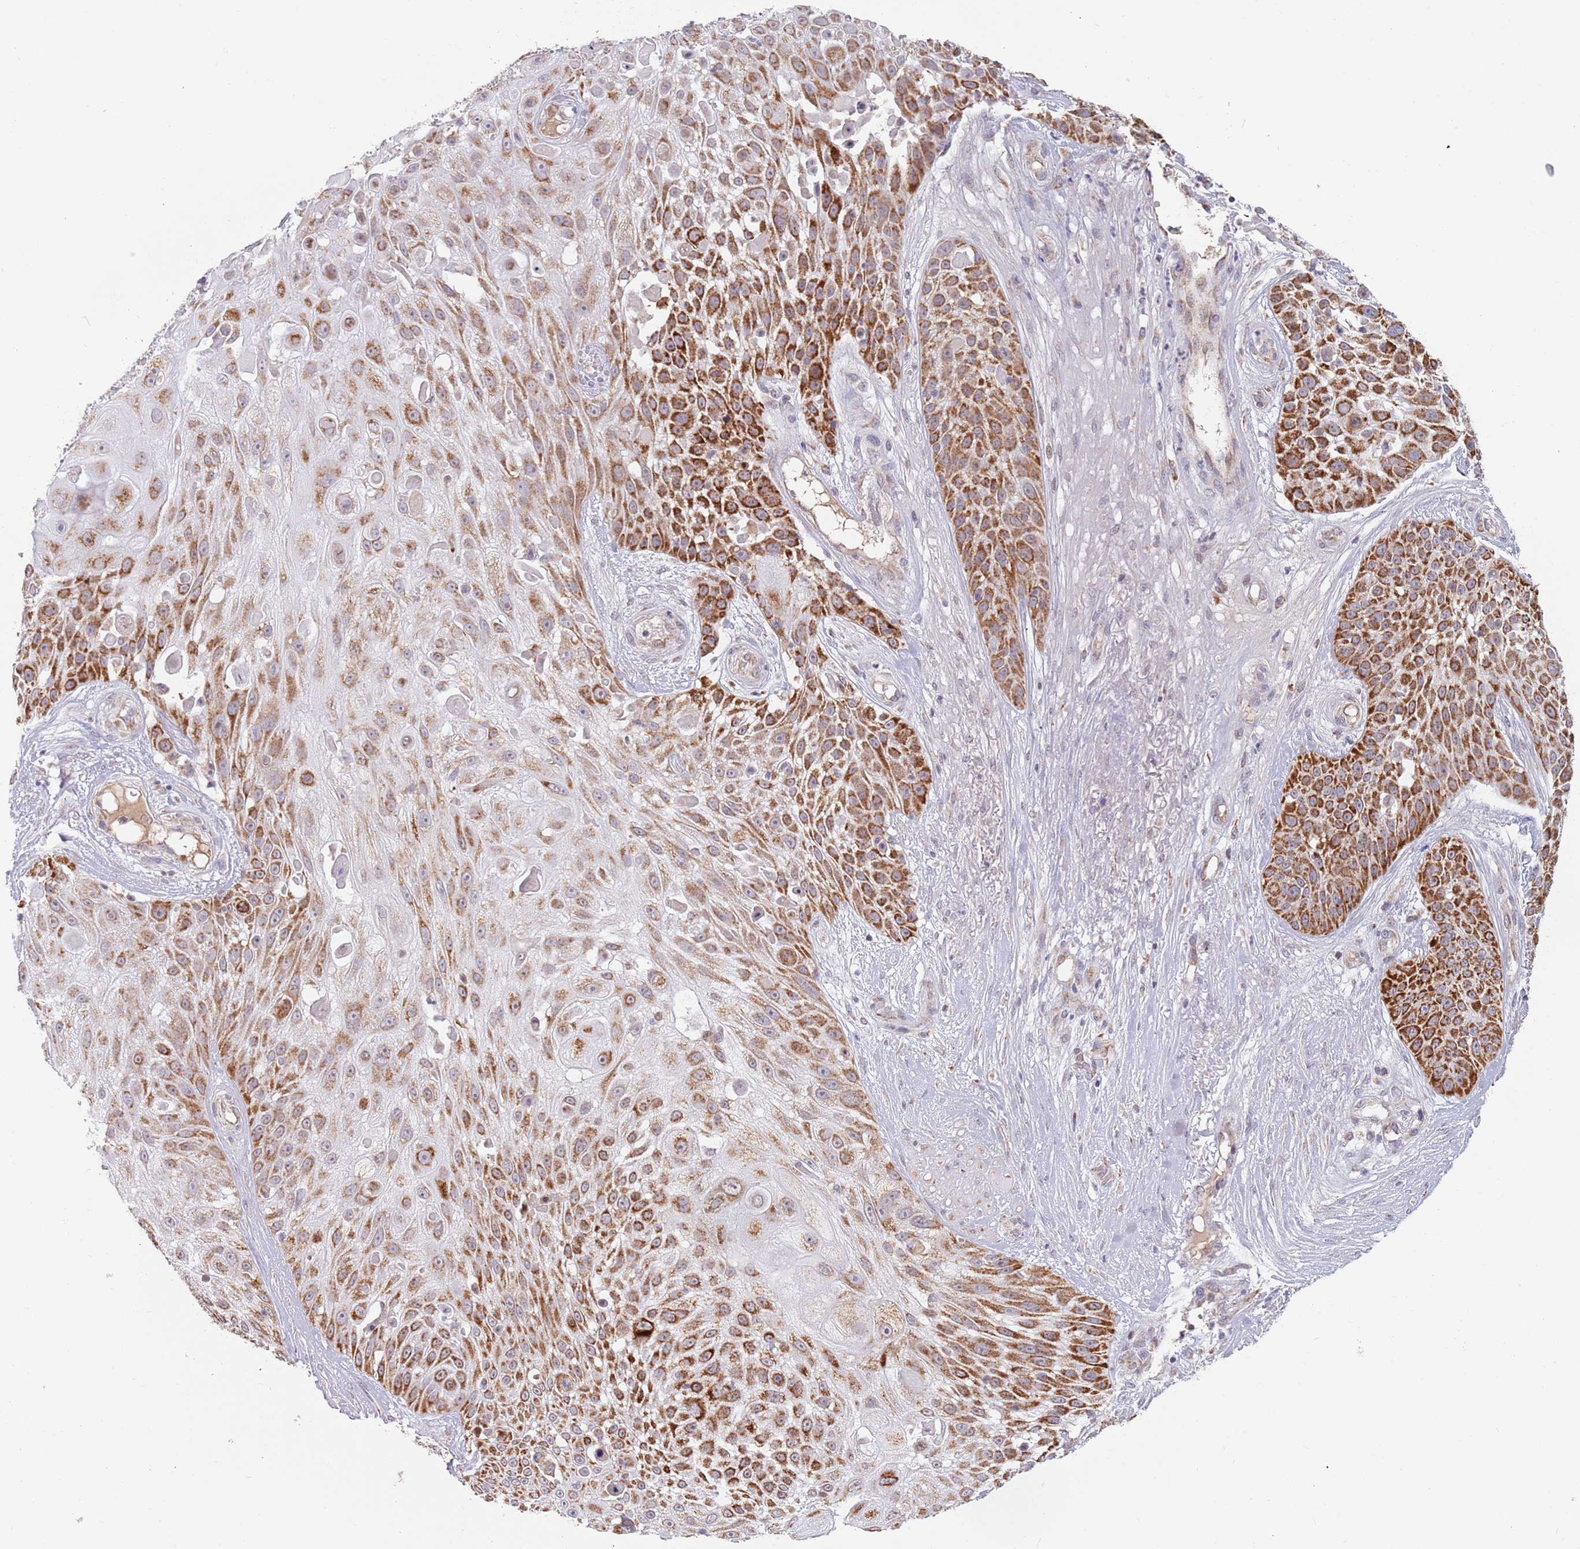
{"staining": {"intensity": "strong", "quantity": ">75%", "location": "cytoplasmic/membranous"}, "tissue": "skin cancer", "cell_type": "Tumor cells", "image_type": "cancer", "snomed": [{"axis": "morphology", "description": "Squamous cell carcinoma, NOS"}, {"axis": "topography", "description": "Skin"}], "caption": "Protein staining of squamous cell carcinoma (skin) tissue reveals strong cytoplasmic/membranous positivity in about >75% of tumor cells.", "gene": "TIMM13", "patient": {"sex": "female", "age": 86}}